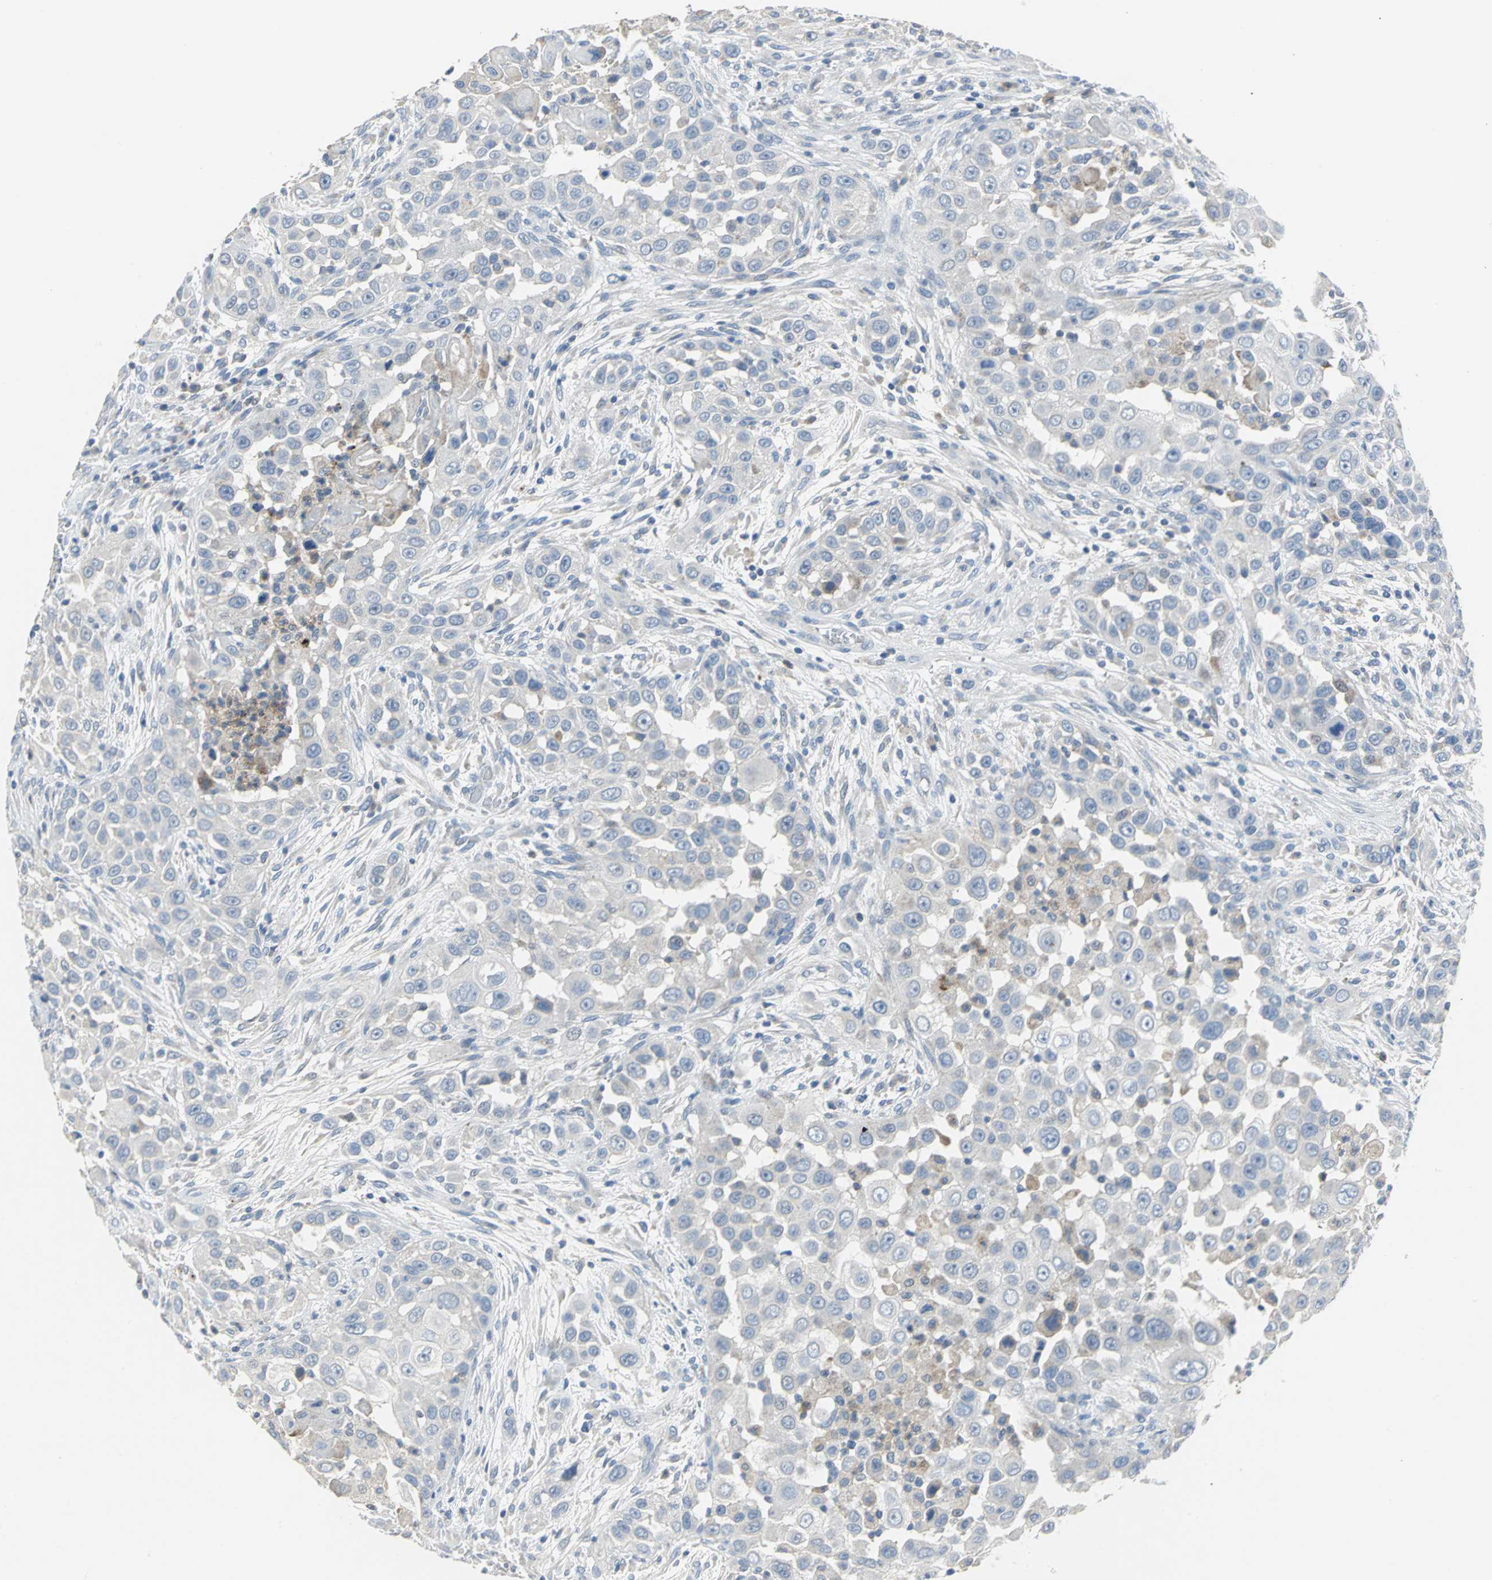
{"staining": {"intensity": "weak", "quantity": "<25%", "location": "cytoplasmic/membranous"}, "tissue": "head and neck cancer", "cell_type": "Tumor cells", "image_type": "cancer", "snomed": [{"axis": "morphology", "description": "Carcinoma, NOS"}, {"axis": "topography", "description": "Head-Neck"}], "caption": "Micrograph shows no protein expression in tumor cells of carcinoma (head and neck) tissue.", "gene": "SPPL2B", "patient": {"sex": "male", "age": 87}}